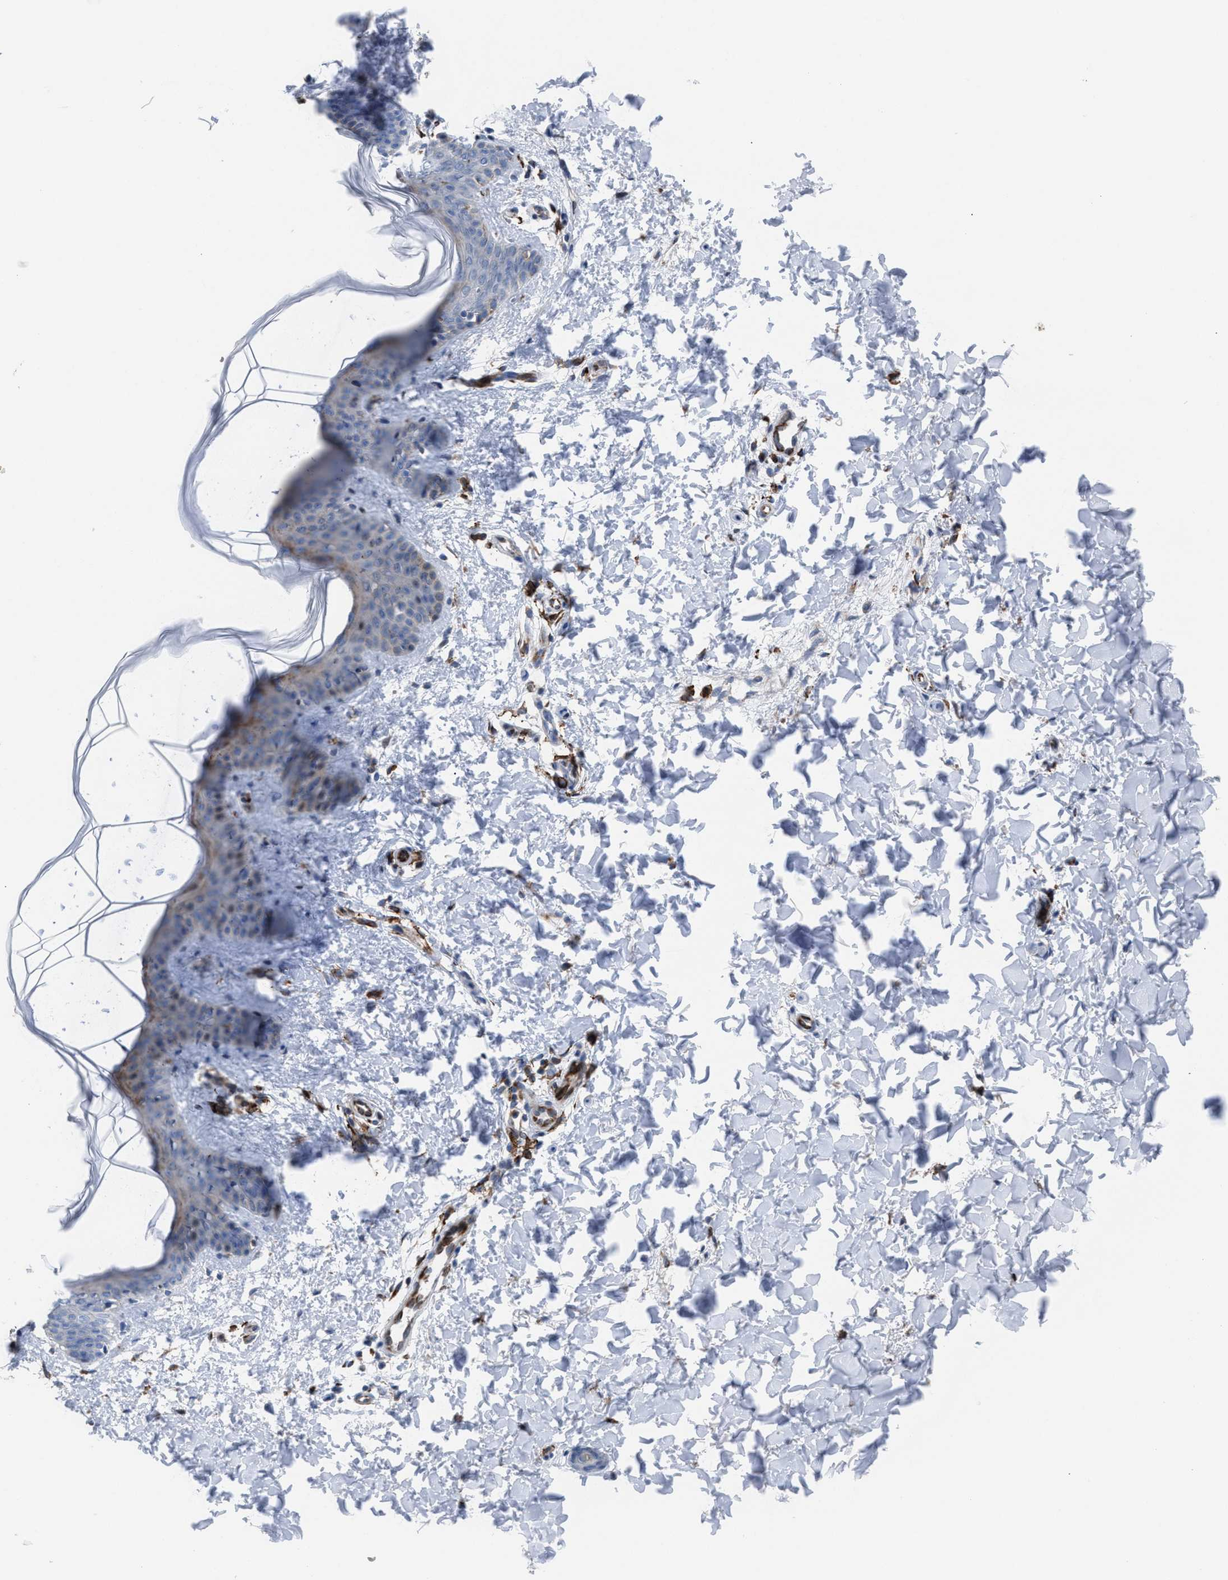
{"staining": {"intensity": "negative", "quantity": "none", "location": "none"}, "tissue": "skin", "cell_type": "Fibroblasts", "image_type": "normal", "snomed": [{"axis": "morphology", "description": "Normal tissue, NOS"}, {"axis": "topography", "description": "Skin"}], "caption": "IHC histopathology image of benign skin stained for a protein (brown), which demonstrates no positivity in fibroblasts.", "gene": "SLC47A1", "patient": {"sex": "female", "age": 17}}